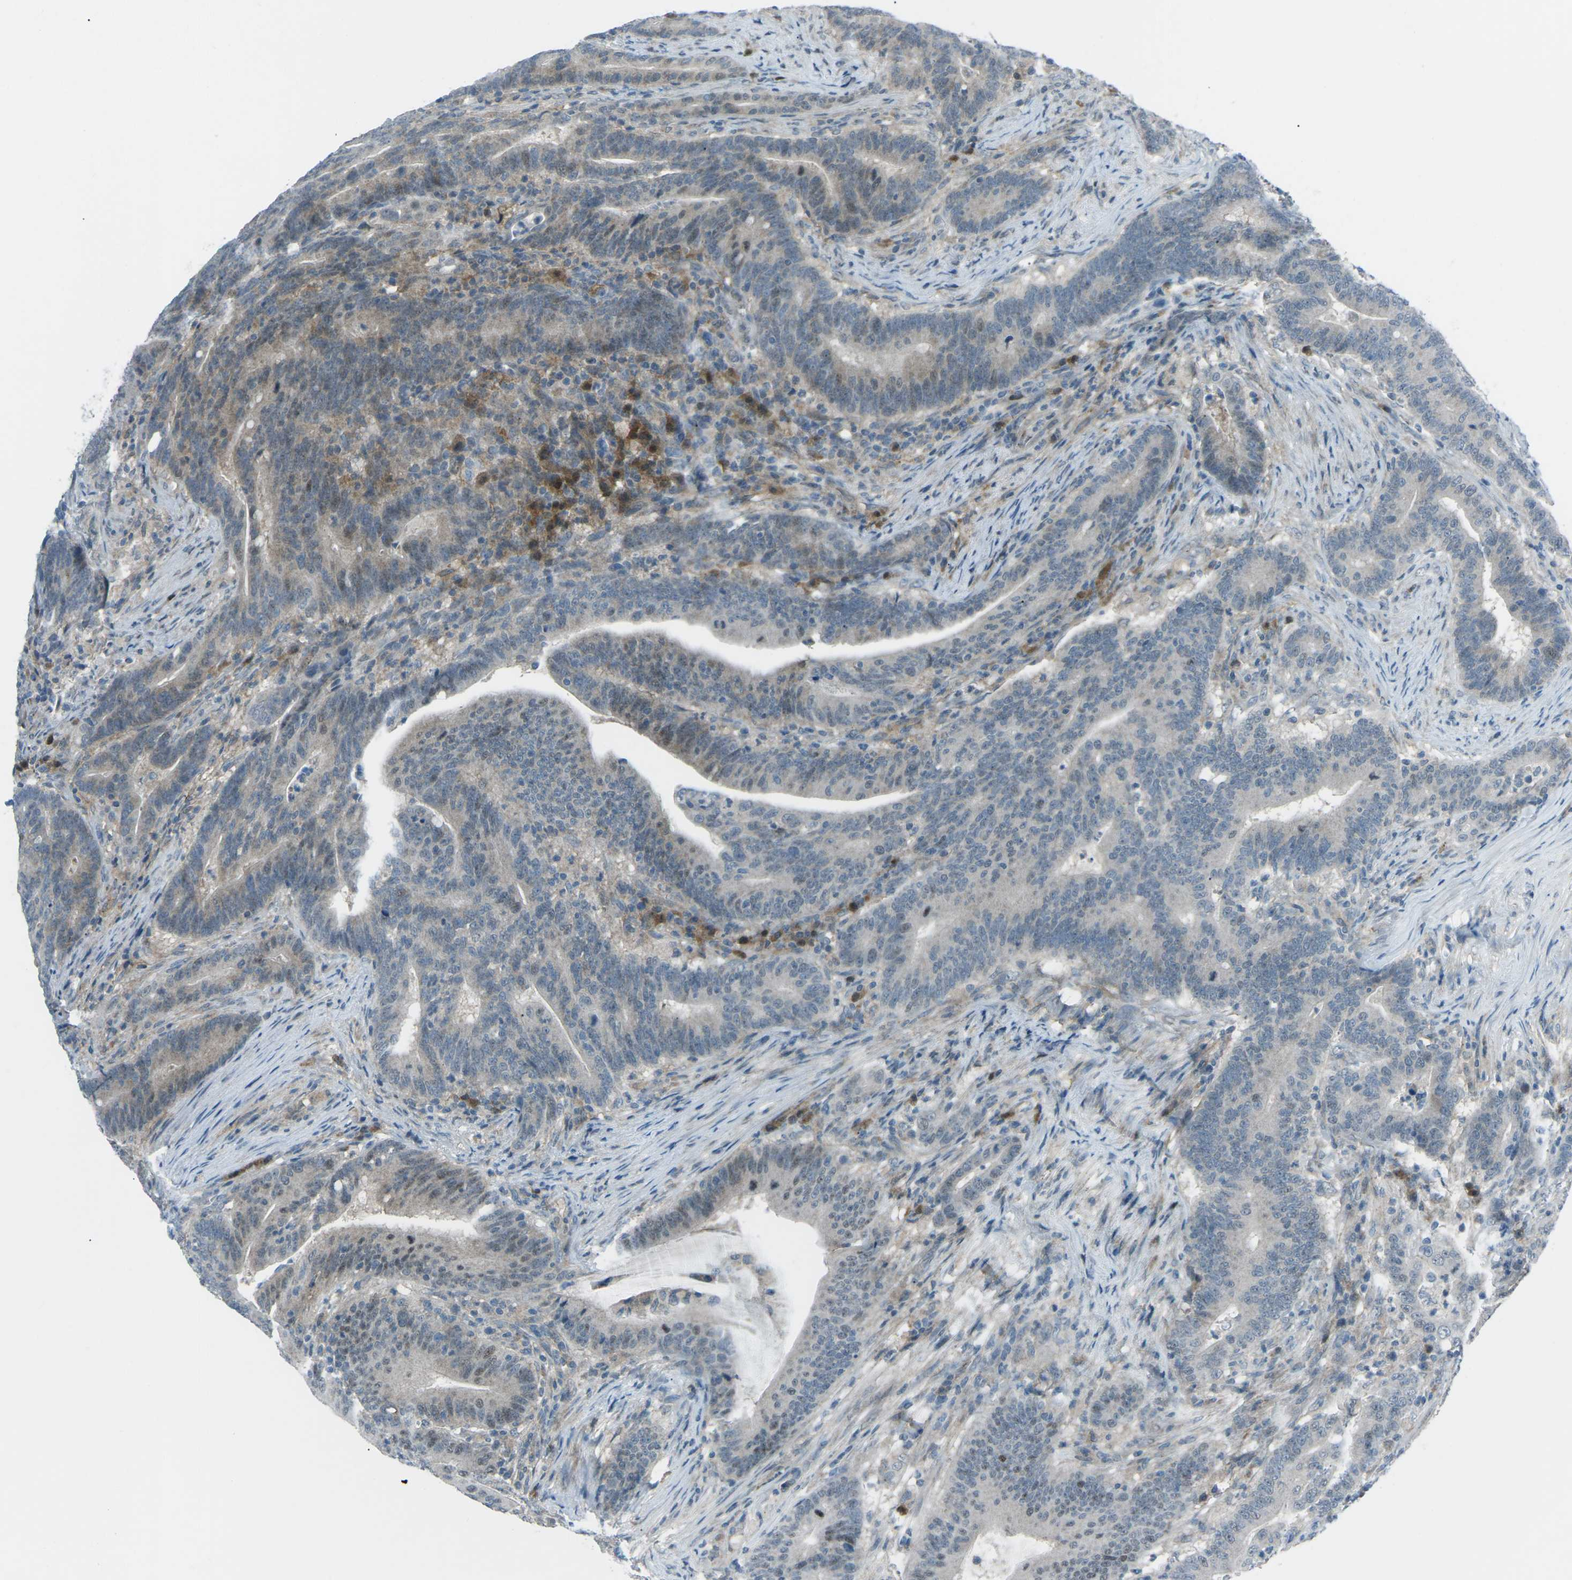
{"staining": {"intensity": "weak", "quantity": "<25%", "location": "cytoplasmic/membranous,nuclear"}, "tissue": "colorectal cancer", "cell_type": "Tumor cells", "image_type": "cancer", "snomed": [{"axis": "morphology", "description": "Normal tissue, NOS"}, {"axis": "morphology", "description": "Adenocarcinoma, NOS"}, {"axis": "topography", "description": "Colon"}], "caption": "A high-resolution image shows IHC staining of colorectal adenocarcinoma, which reveals no significant staining in tumor cells.", "gene": "PRKCA", "patient": {"sex": "female", "age": 66}}